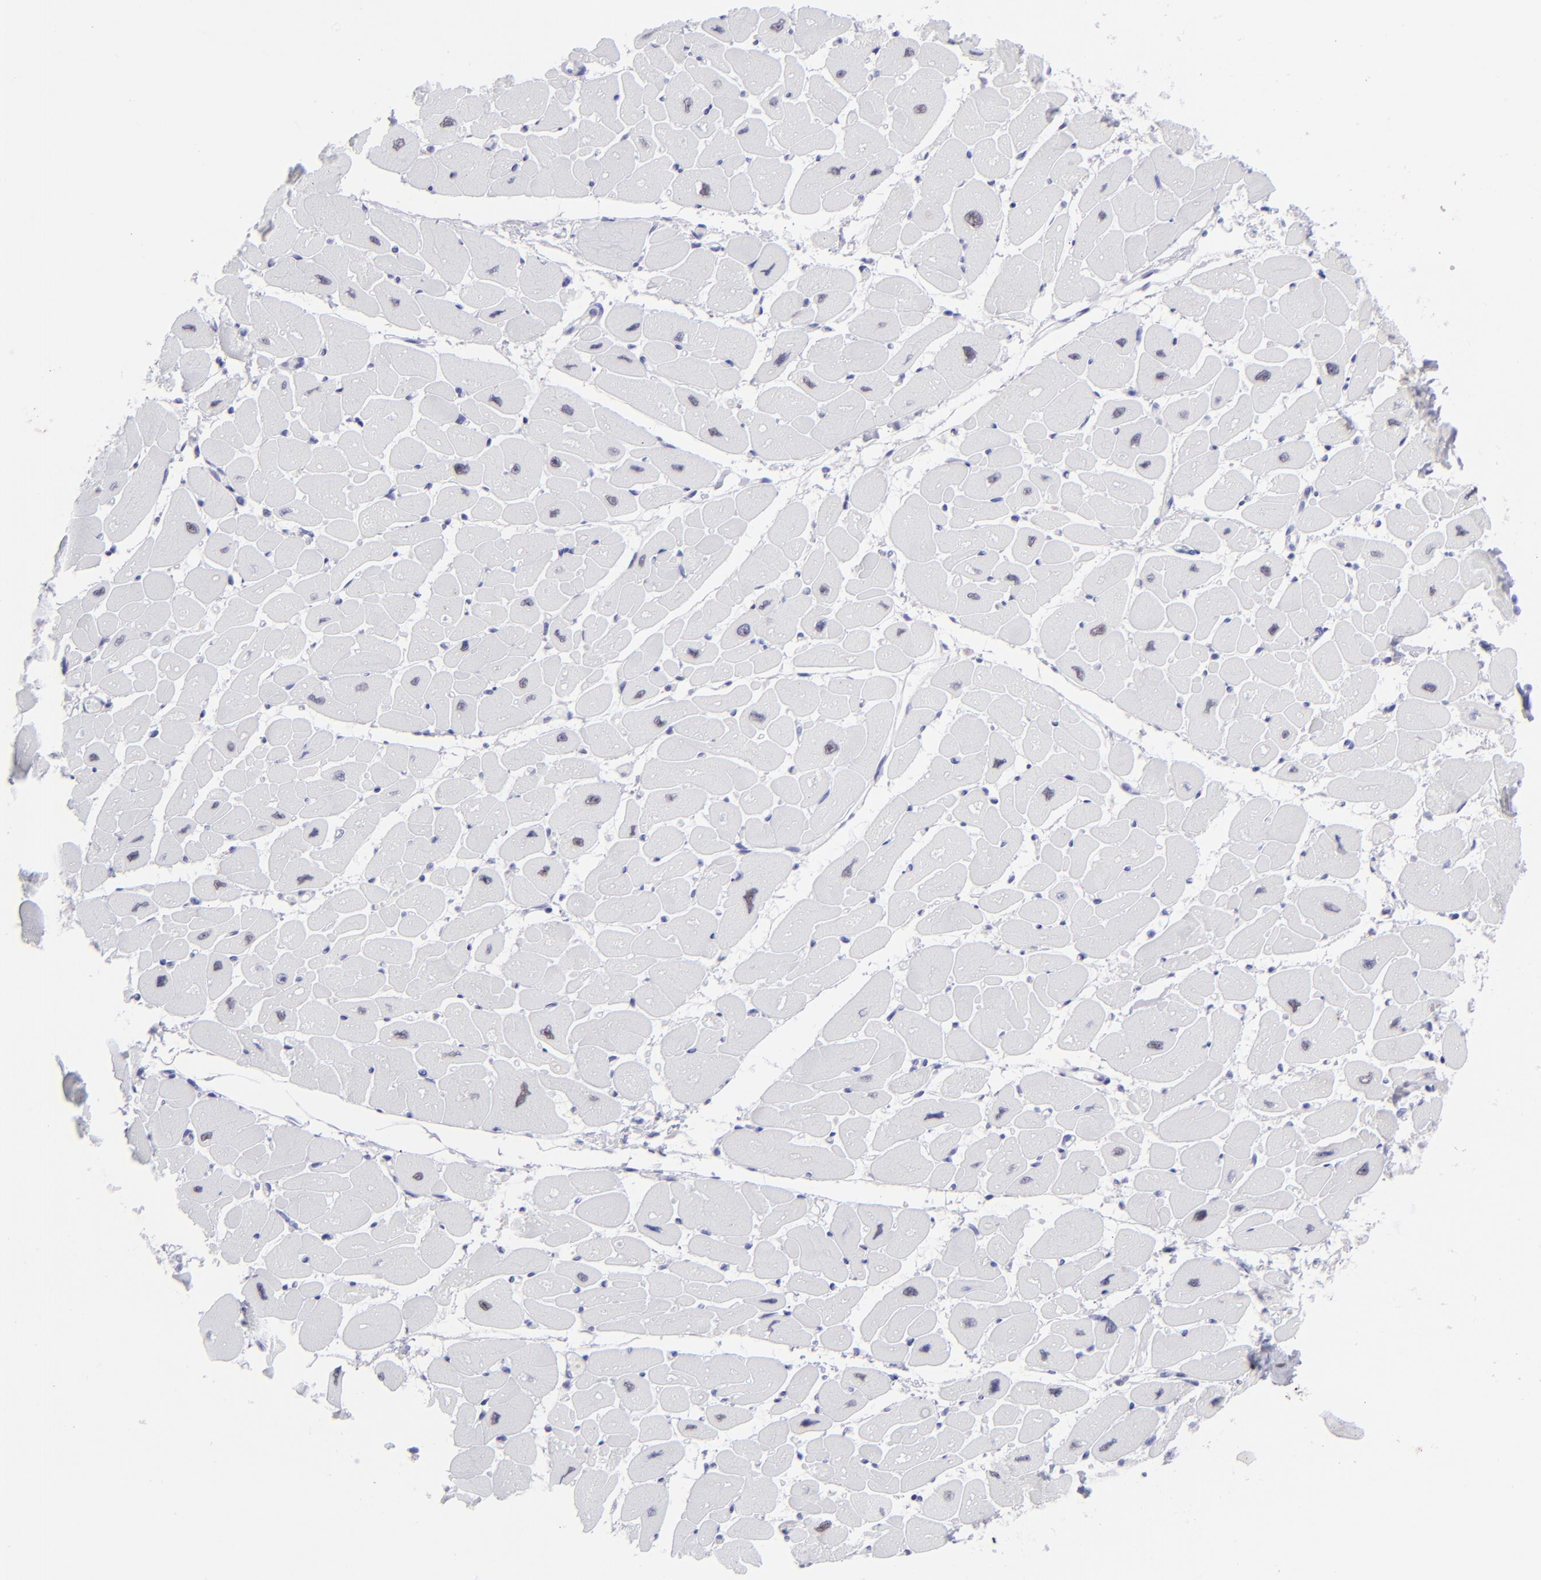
{"staining": {"intensity": "moderate", "quantity": "25%-75%", "location": "nuclear"}, "tissue": "heart muscle", "cell_type": "Cardiomyocytes", "image_type": "normal", "snomed": [{"axis": "morphology", "description": "Normal tissue, NOS"}, {"axis": "topography", "description": "Heart"}], "caption": "This micrograph displays unremarkable heart muscle stained with immunohistochemistry to label a protein in brown. The nuclear of cardiomyocytes show moderate positivity for the protein. Nuclei are counter-stained blue.", "gene": "MITF", "patient": {"sex": "female", "age": 54}}